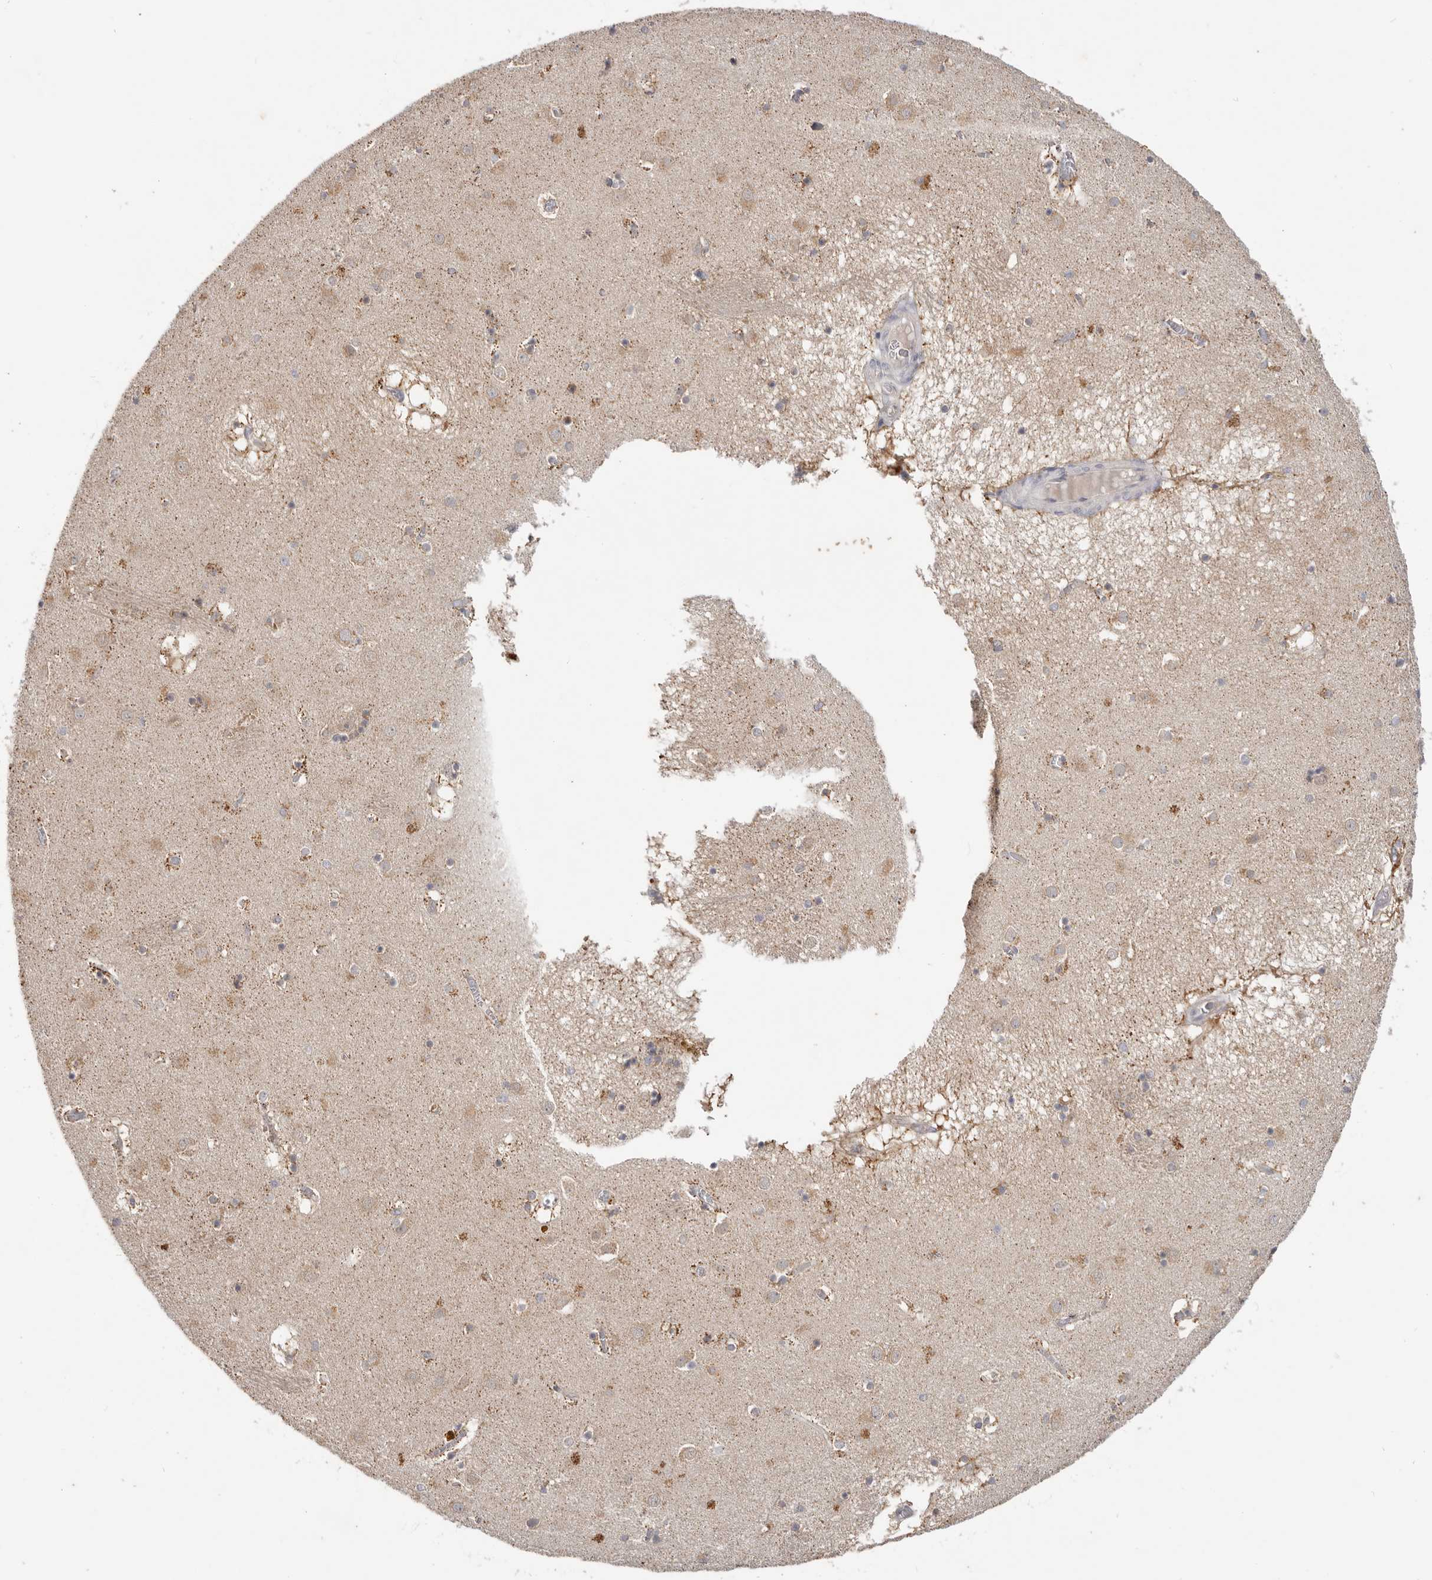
{"staining": {"intensity": "moderate", "quantity": "25%-75%", "location": "cytoplasmic/membranous"}, "tissue": "caudate", "cell_type": "Glial cells", "image_type": "normal", "snomed": [{"axis": "morphology", "description": "Normal tissue, NOS"}, {"axis": "topography", "description": "Lateral ventricle wall"}], "caption": "An IHC image of benign tissue is shown. Protein staining in brown highlights moderate cytoplasmic/membranous positivity in caudate within glial cells. The protein of interest is stained brown, and the nuclei are stained in blue (DAB IHC with brightfield microscopy, high magnification).", "gene": "WDR77", "patient": {"sex": "male", "age": 70}}